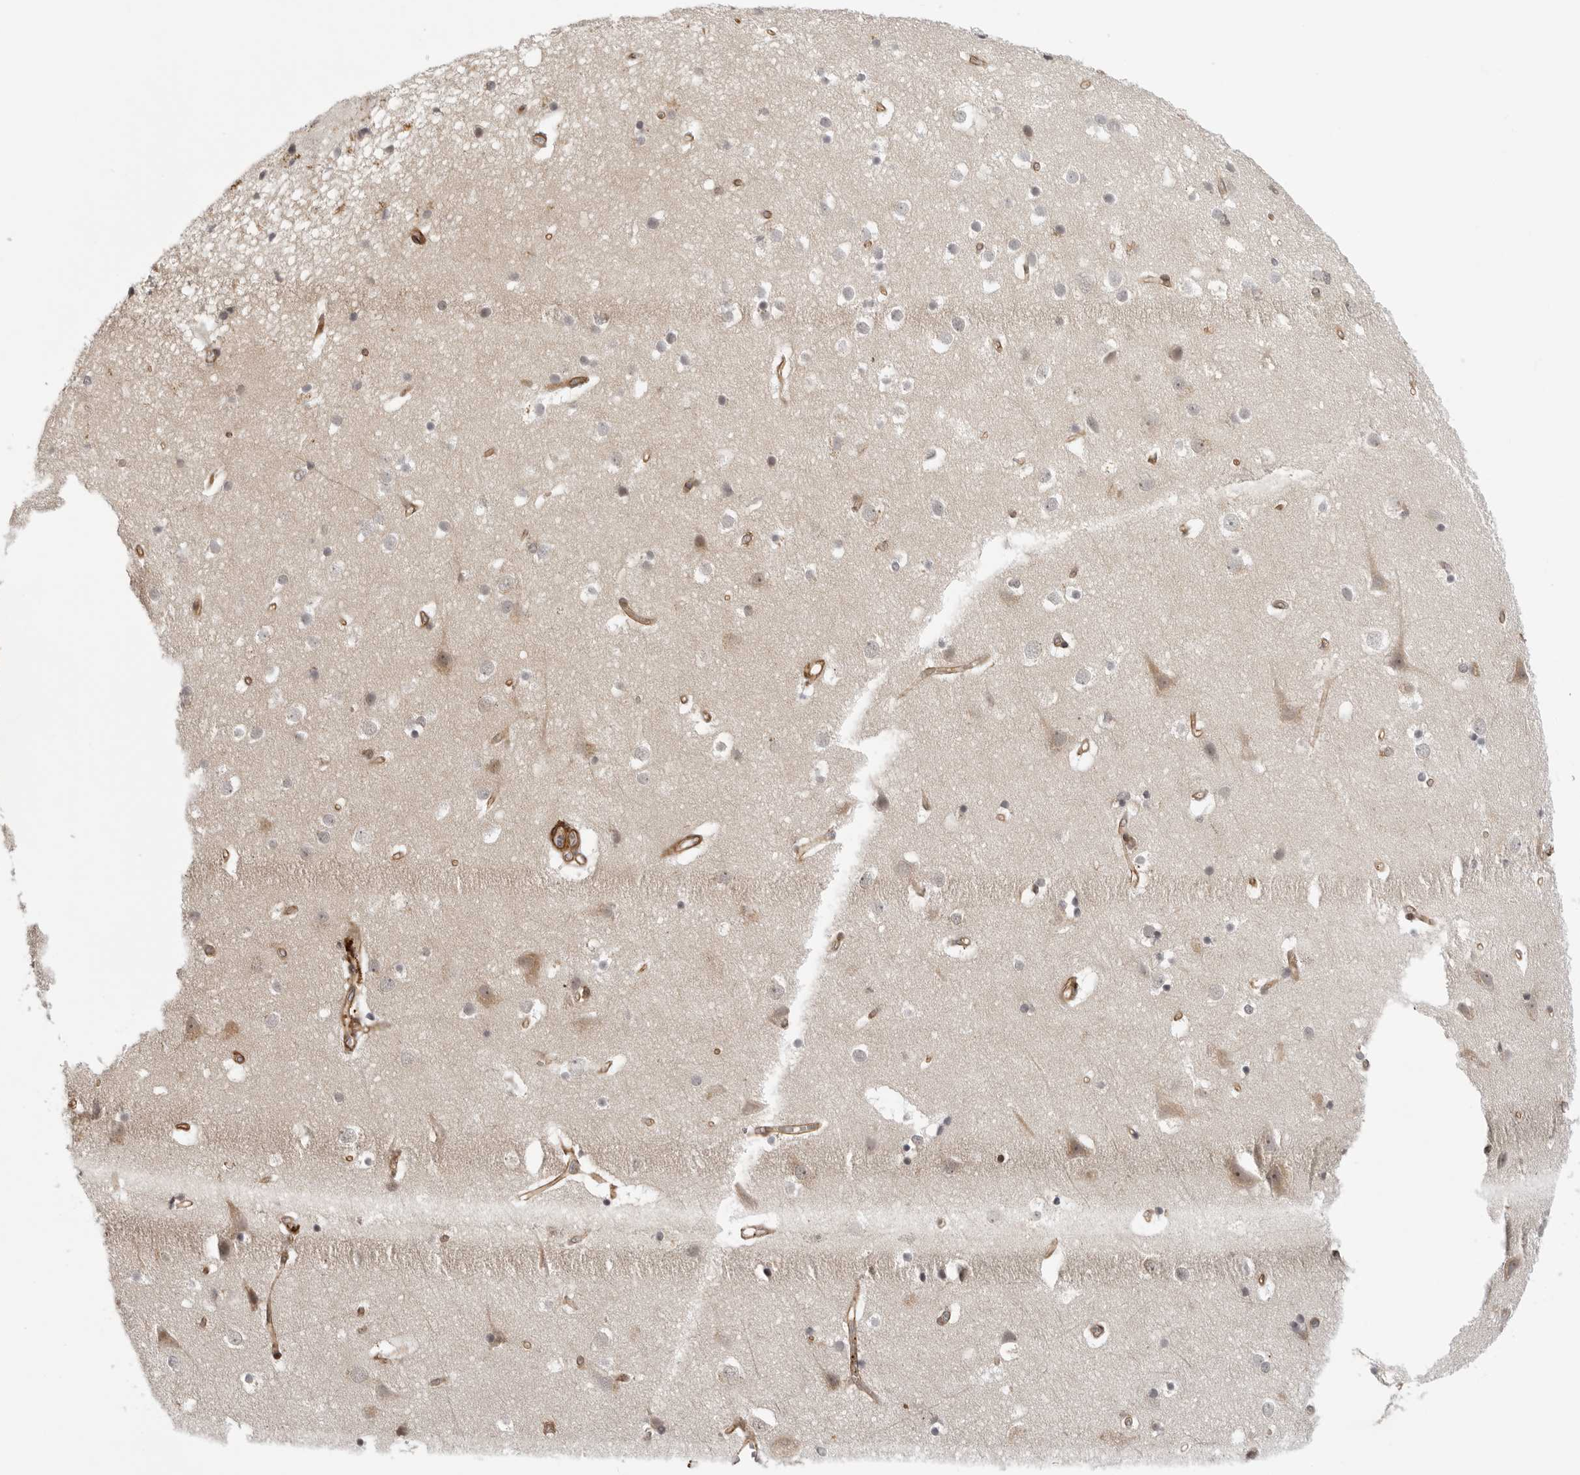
{"staining": {"intensity": "moderate", "quantity": ">75%", "location": "cytoplasmic/membranous"}, "tissue": "cerebral cortex", "cell_type": "Endothelial cells", "image_type": "normal", "snomed": [{"axis": "morphology", "description": "Normal tissue, NOS"}, {"axis": "topography", "description": "Cerebral cortex"}], "caption": "Protein staining by immunohistochemistry (IHC) displays moderate cytoplasmic/membranous positivity in about >75% of endothelial cells in normal cerebral cortex.", "gene": "TUT4", "patient": {"sex": "male", "age": 54}}